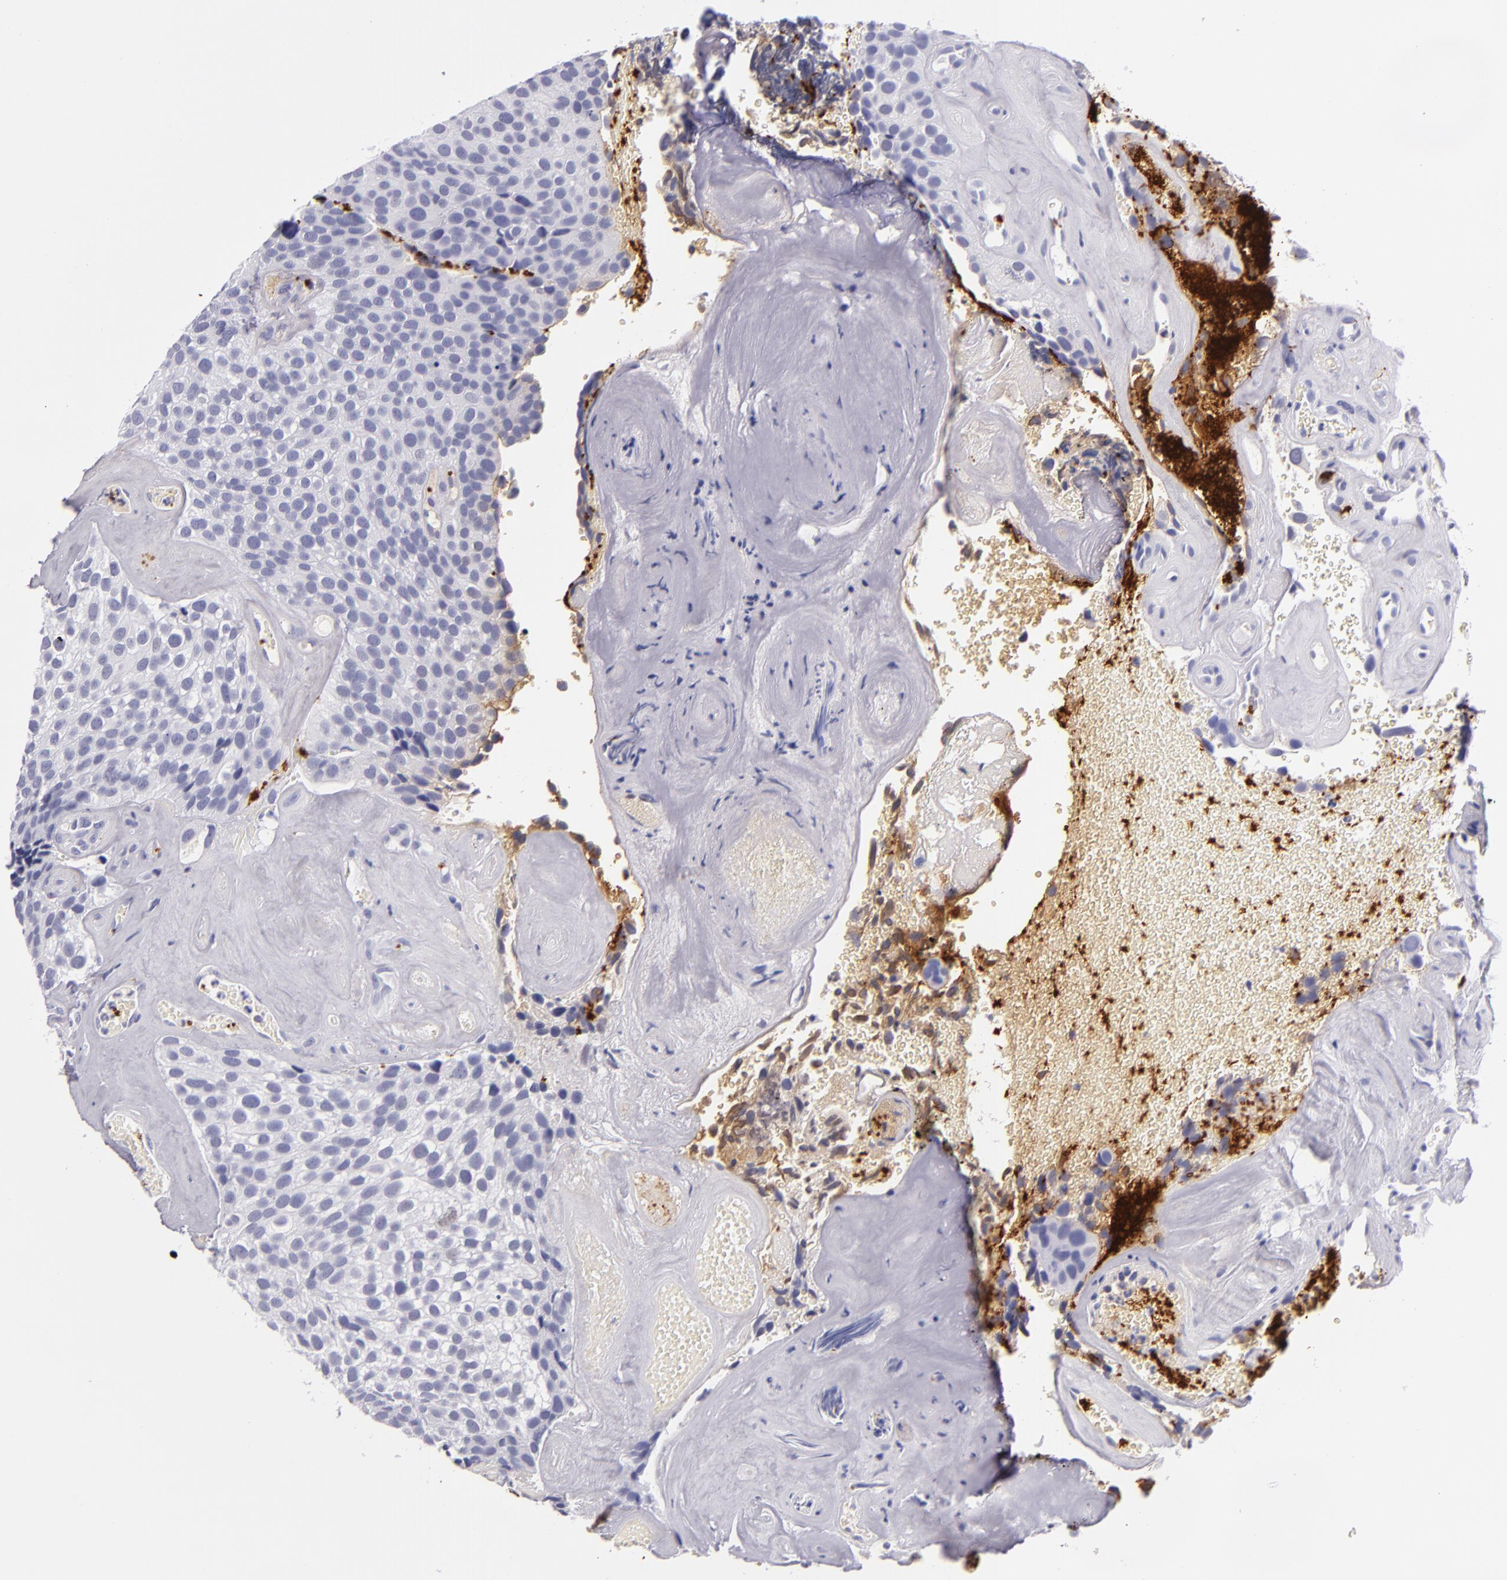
{"staining": {"intensity": "negative", "quantity": "none", "location": "none"}, "tissue": "urothelial cancer", "cell_type": "Tumor cells", "image_type": "cancer", "snomed": [{"axis": "morphology", "description": "Urothelial carcinoma, High grade"}, {"axis": "topography", "description": "Urinary bladder"}], "caption": "High power microscopy histopathology image of an IHC photomicrograph of urothelial cancer, revealing no significant staining in tumor cells.", "gene": "GP1BA", "patient": {"sex": "male", "age": 72}}